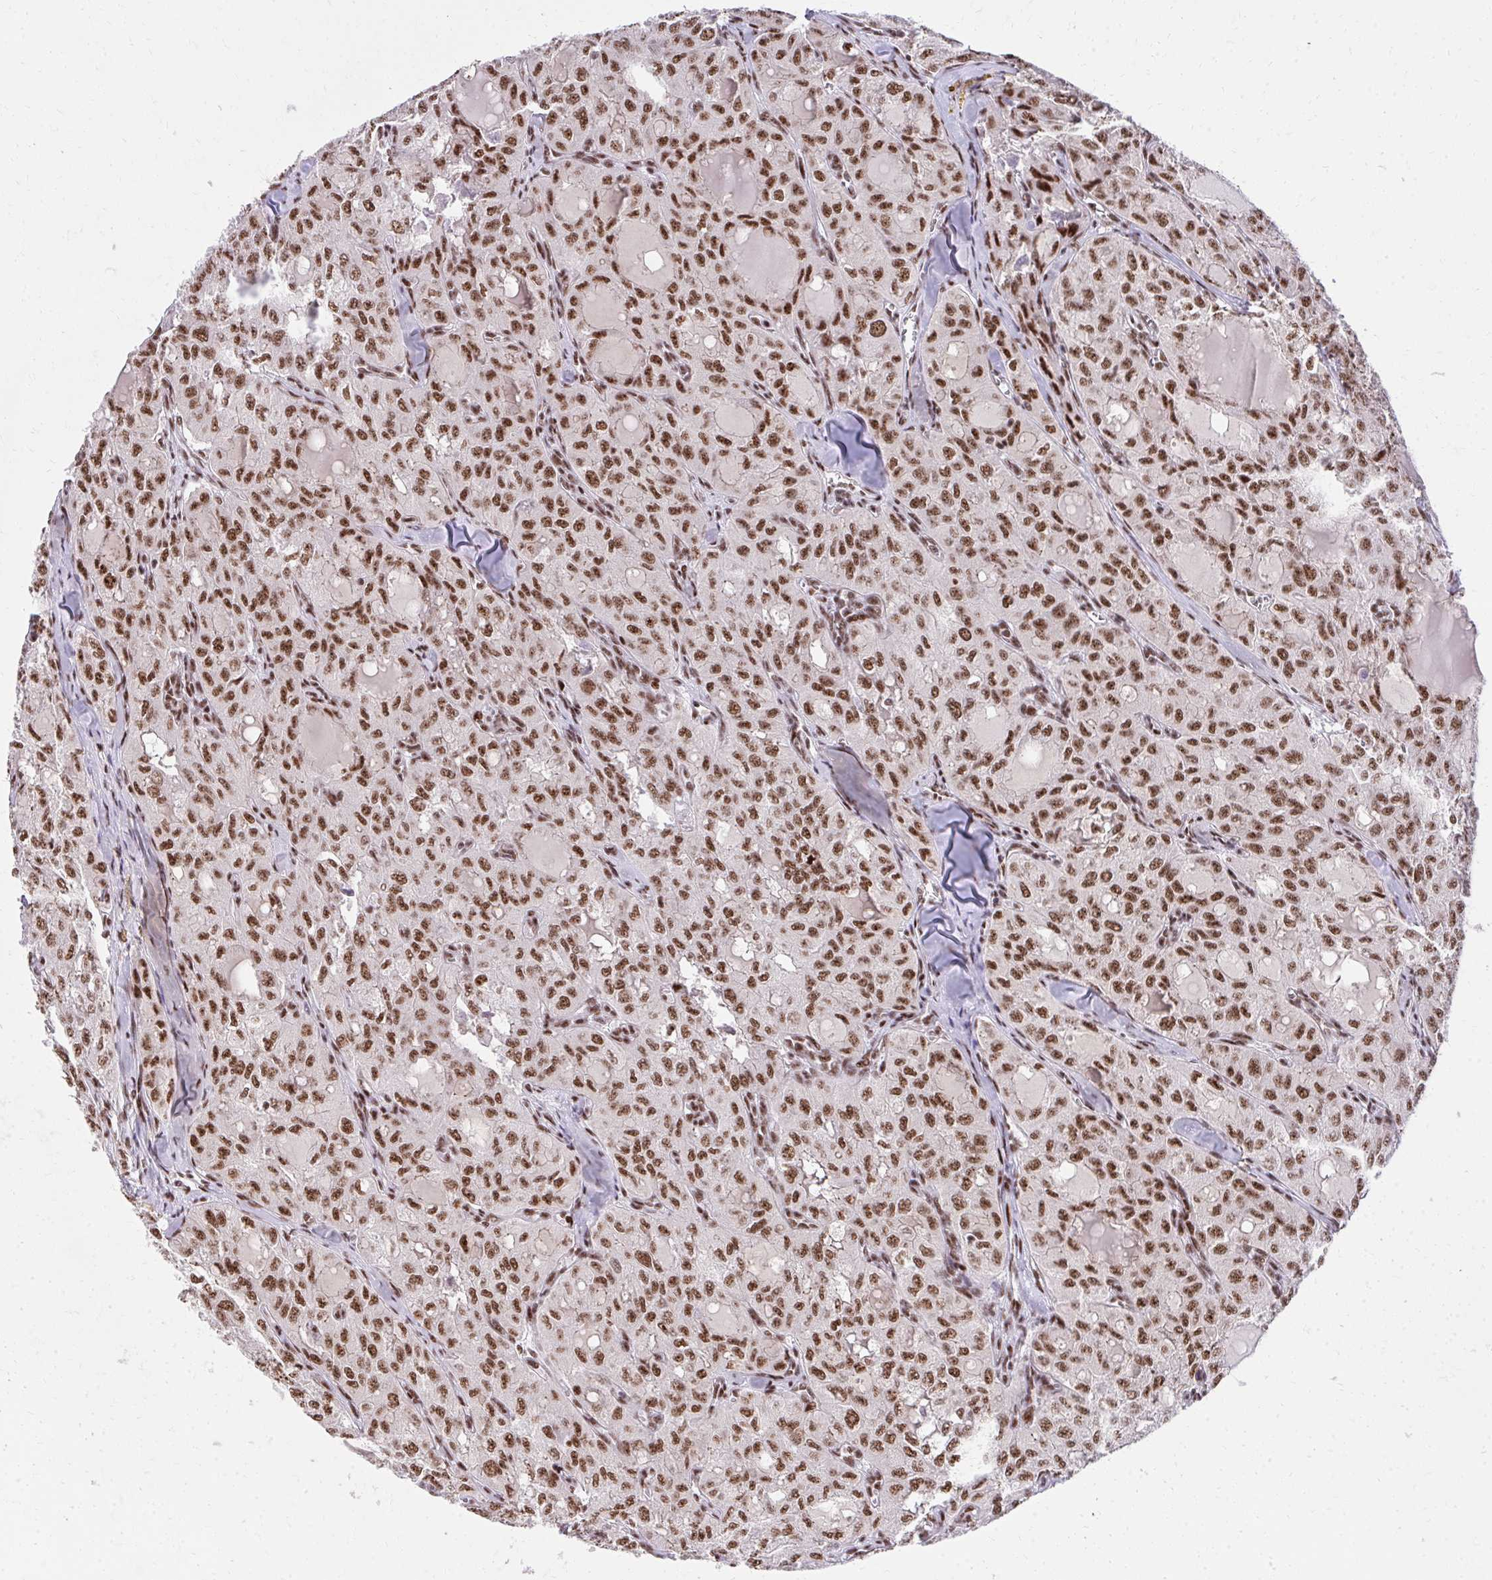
{"staining": {"intensity": "strong", "quantity": ">75%", "location": "nuclear"}, "tissue": "thyroid cancer", "cell_type": "Tumor cells", "image_type": "cancer", "snomed": [{"axis": "morphology", "description": "Follicular adenoma carcinoma, NOS"}, {"axis": "topography", "description": "Thyroid gland"}], "caption": "A brown stain labels strong nuclear expression of a protein in human thyroid follicular adenoma carcinoma tumor cells.", "gene": "SYNE4", "patient": {"sex": "male", "age": 75}}